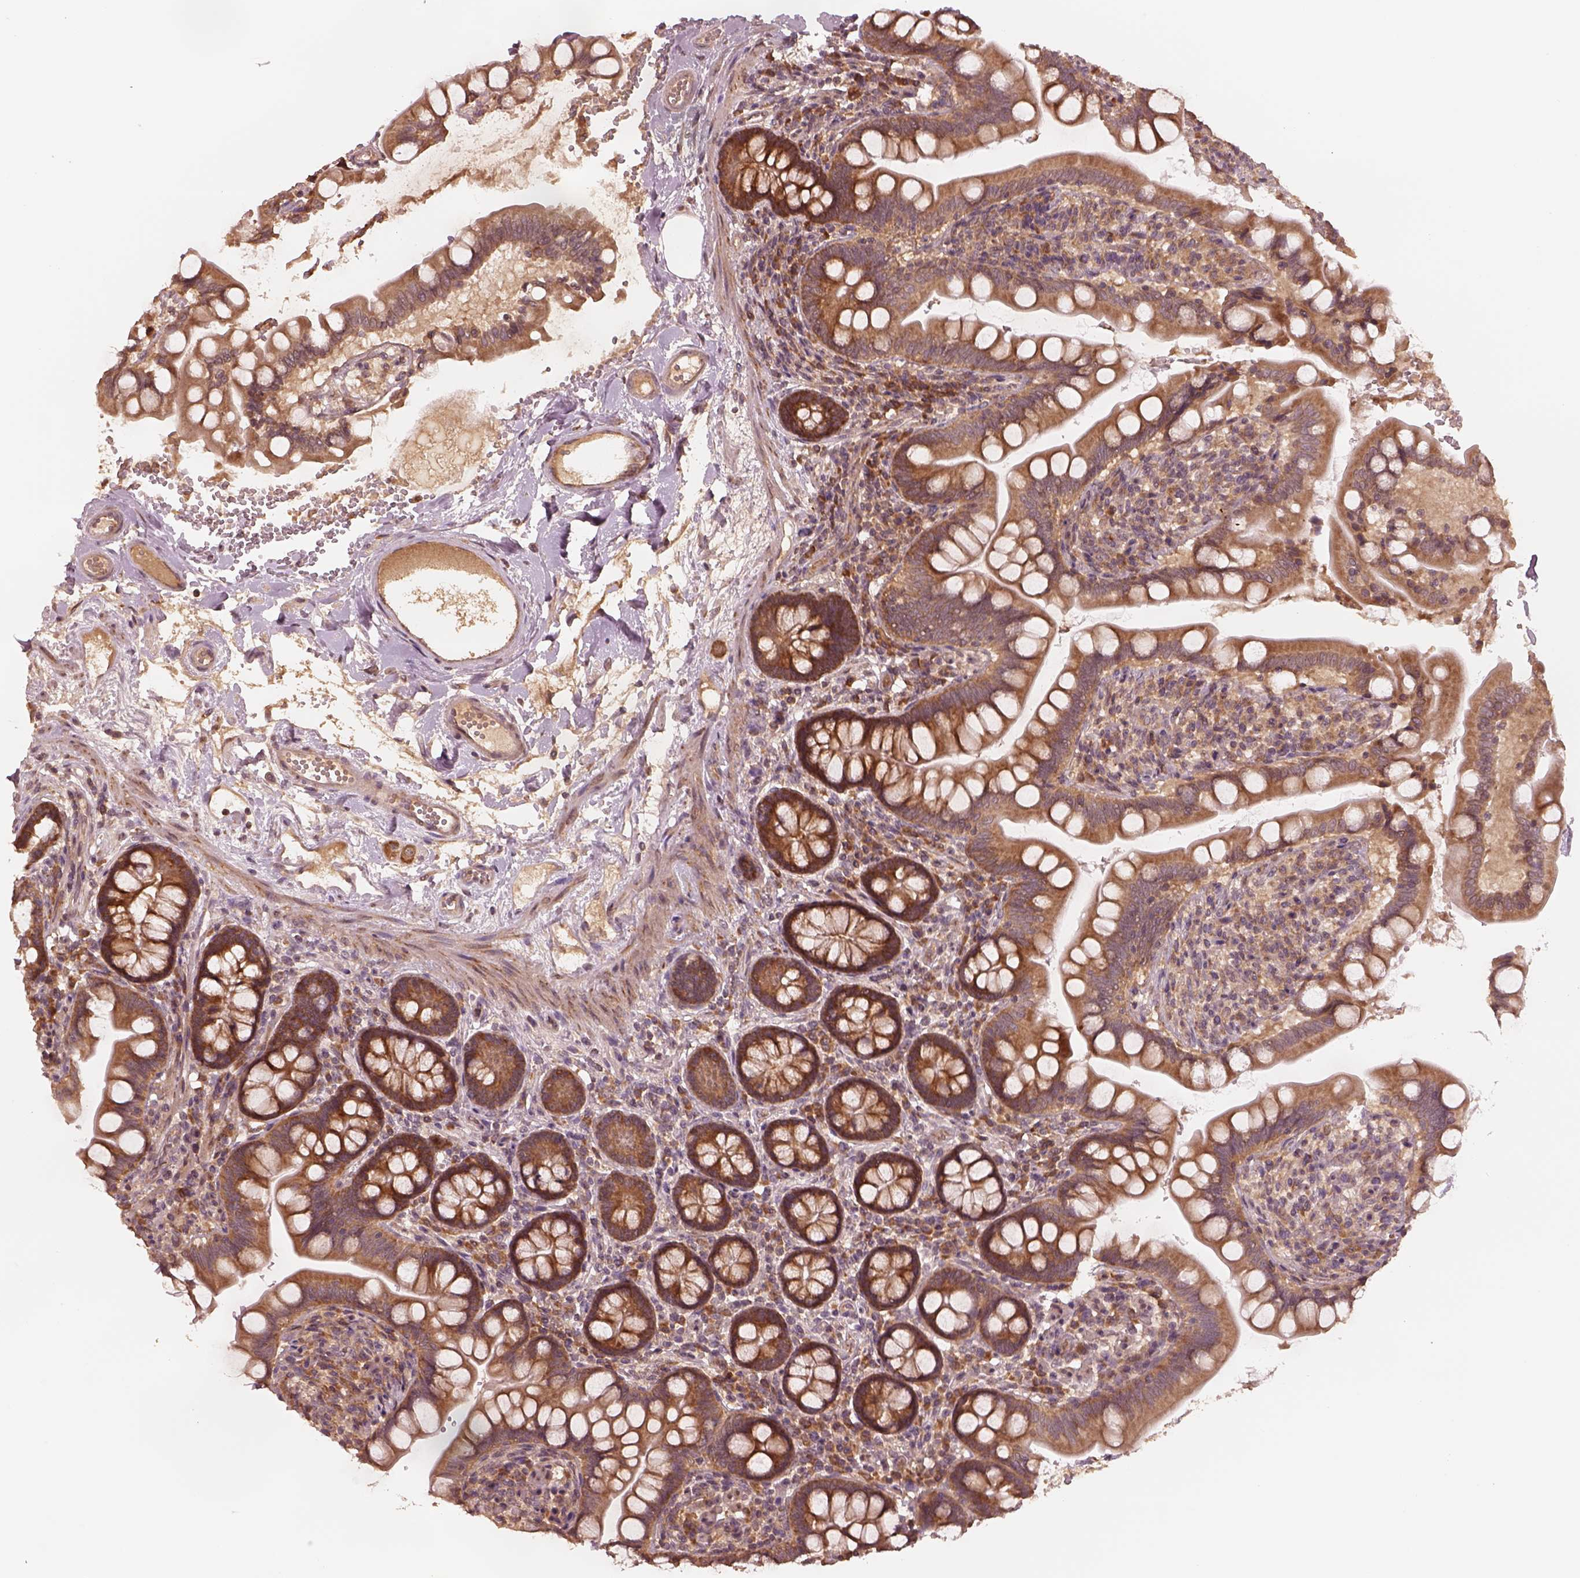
{"staining": {"intensity": "strong", "quantity": ">75%", "location": "cytoplasmic/membranous"}, "tissue": "small intestine", "cell_type": "Glandular cells", "image_type": "normal", "snomed": [{"axis": "morphology", "description": "Normal tissue, NOS"}, {"axis": "topography", "description": "Small intestine"}], "caption": "Immunohistochemistry (IHC) micrograph of benign small intestine: human small intestine stained using immunohistochemistry (IHC) demonstrates high levels of strong protein expression localized specifically in the cytoplasmic/membranous of glandular cells, appearing as a cytoplasmic/membranous brown color.", "gene": "RPS5", "patient": {"sex": "female", "age": 56}}